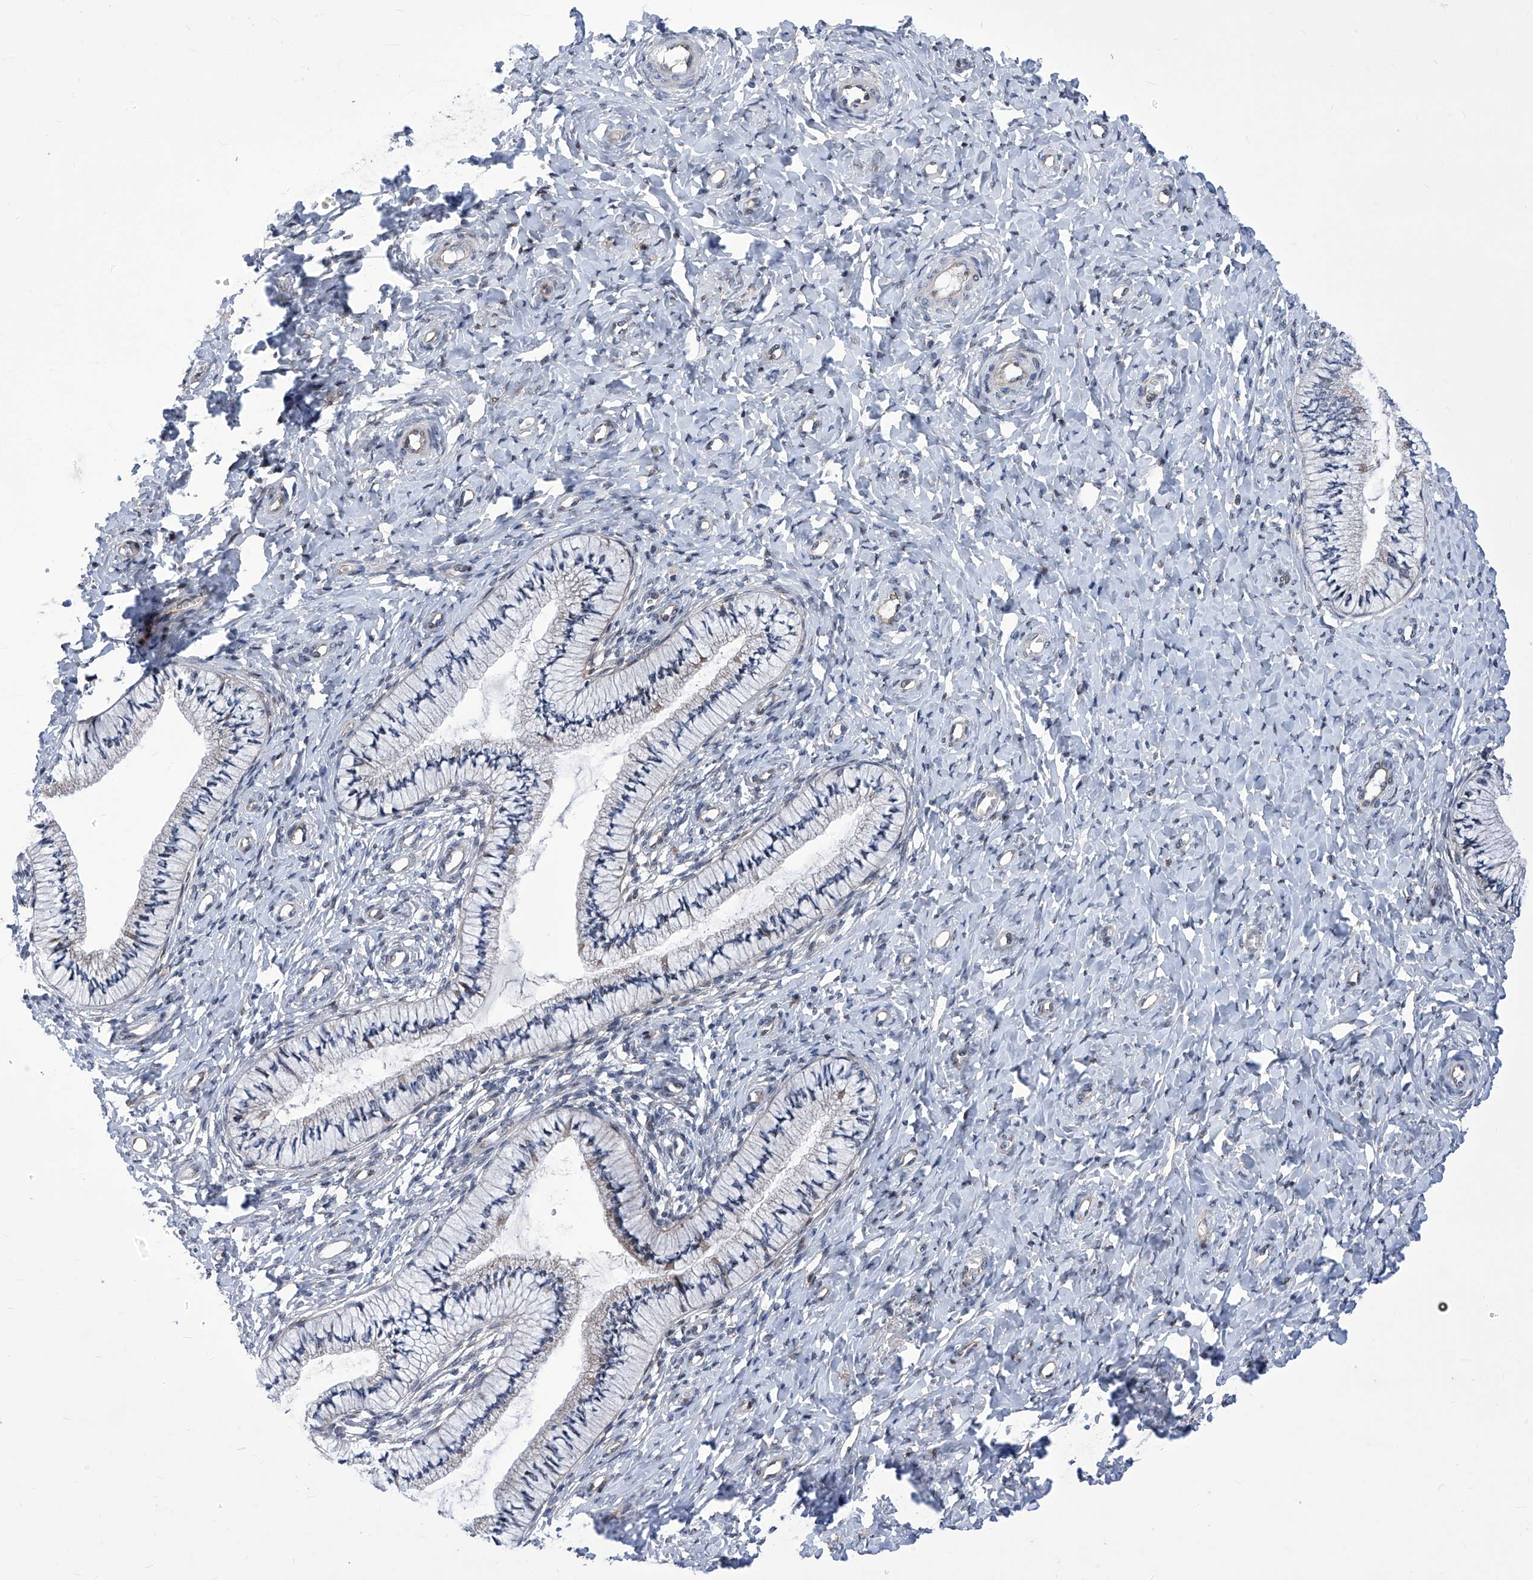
{"staining": {"intensity": "weak", "quantity": "25%-75%", "location": "cytoplasmic/membranous"}, "tissue": "cervix", "cell_type": "Glandular cells", "image_type": "normal", "snomed": [{"axis": "morphology", "description": "Normal tissue, NOS"}, {"axis": "topography", "description": "Cervix"}], "caption": "DAB (3,3'-diaminobenzidine) immunohistochemical staining of benign human cervix reveals weak cytoplasmic/membranous protein staining in approximately 25%-75% of glandular cells.", "gene": "KTI12", "patient": {"sex": "female", "age": 36}}